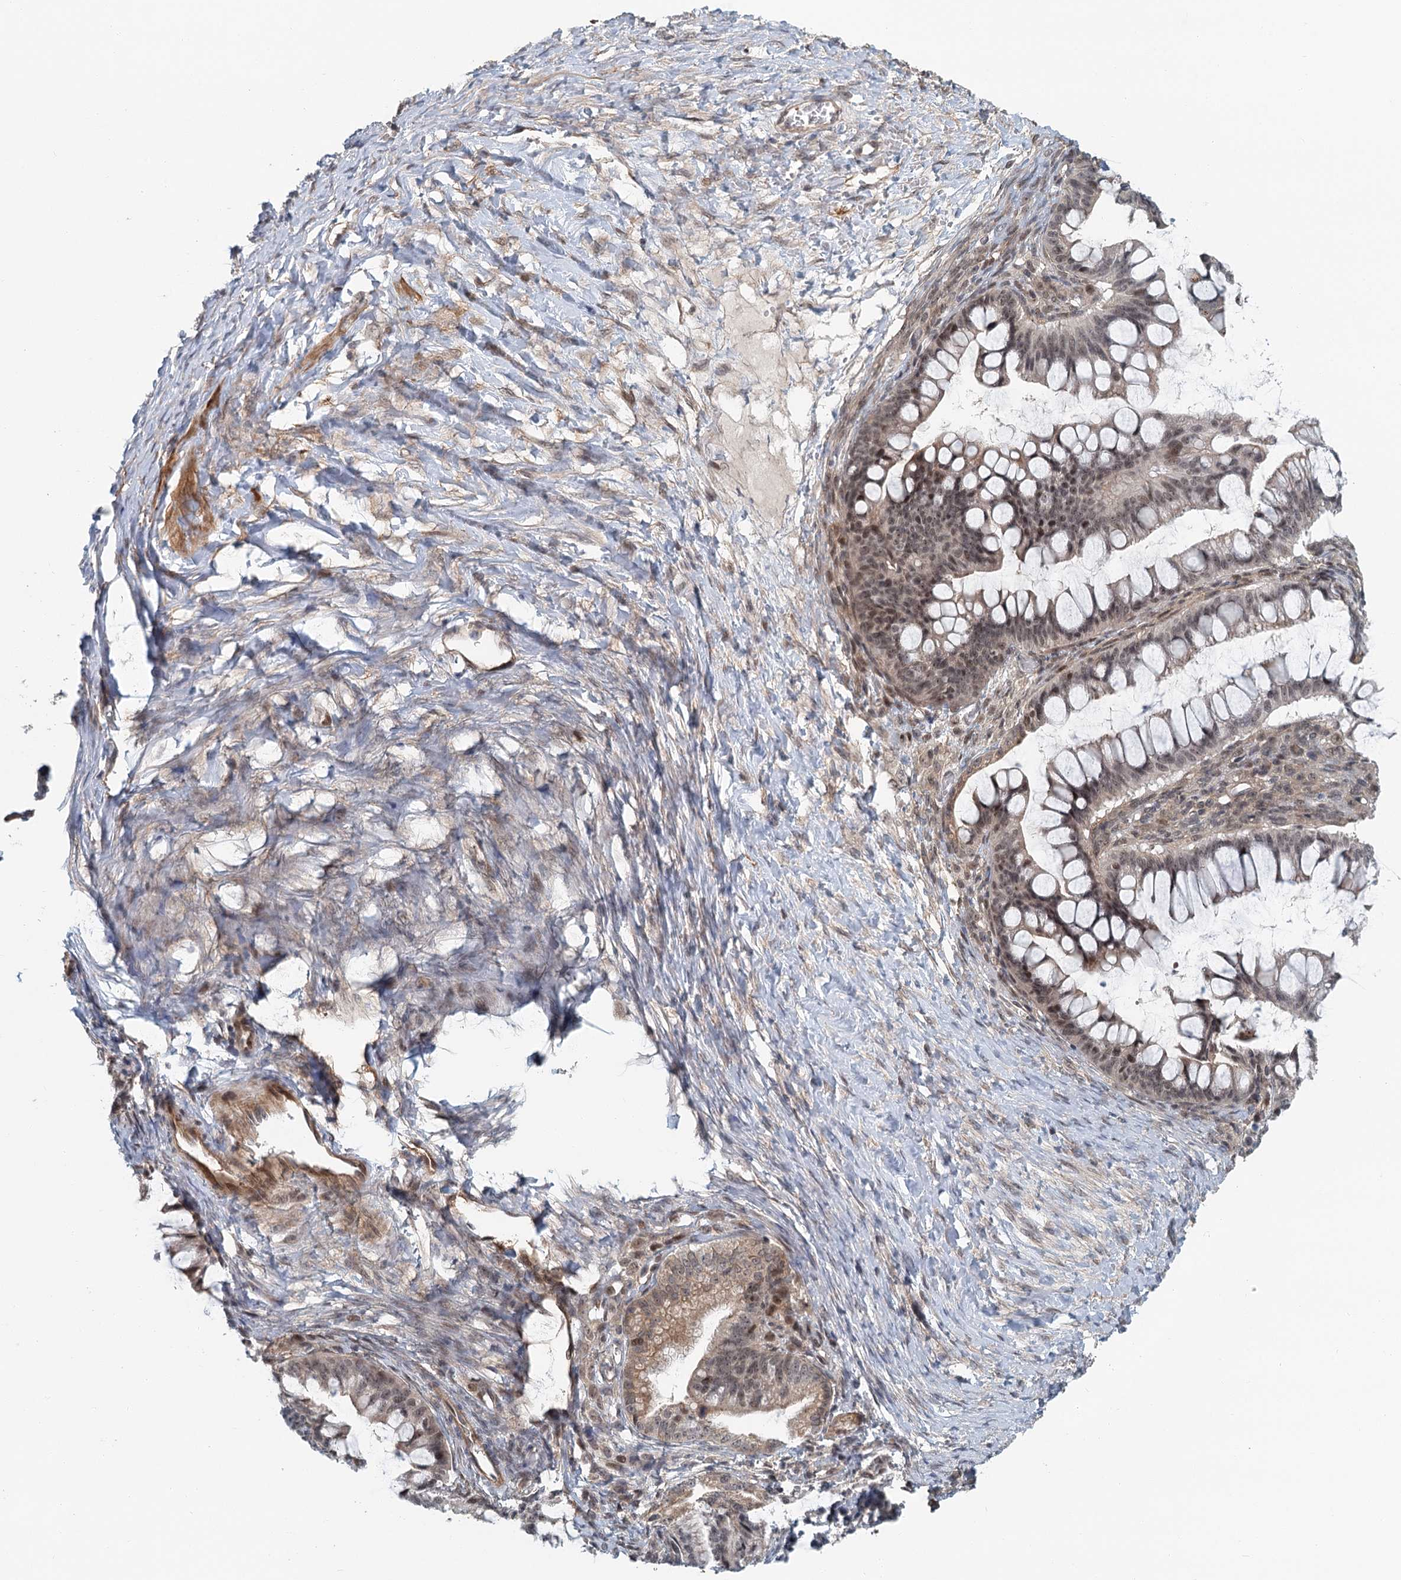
{"staining": {"intensity": "moderate", "quantity": ">75%", "location": "nuclear"}, "tissue": "ovarian cancer", "cell_type": "Tumor cells", "image_type": "cancer", "snomed": [{"axis": "morphology", "description": "Cystadenocarcinoma, mucinous, NOS"}, {"axis": "topography", "description": "Ovary"}], "caption": "Immunohistochemical staining of human mucinous cystadenocarcinoma (ovarian) demonstrates medium levels of moderate nuclear protein expression in about >75% of tumor cells. The staining was performed using DAB (3,3'-diaminobenzidine), with brown indicating positive protein expression. Nuclei are stained blue with hematoxylin.", "gene": "TAS2R42", "patient": {"sex": "female", "age": 73}}